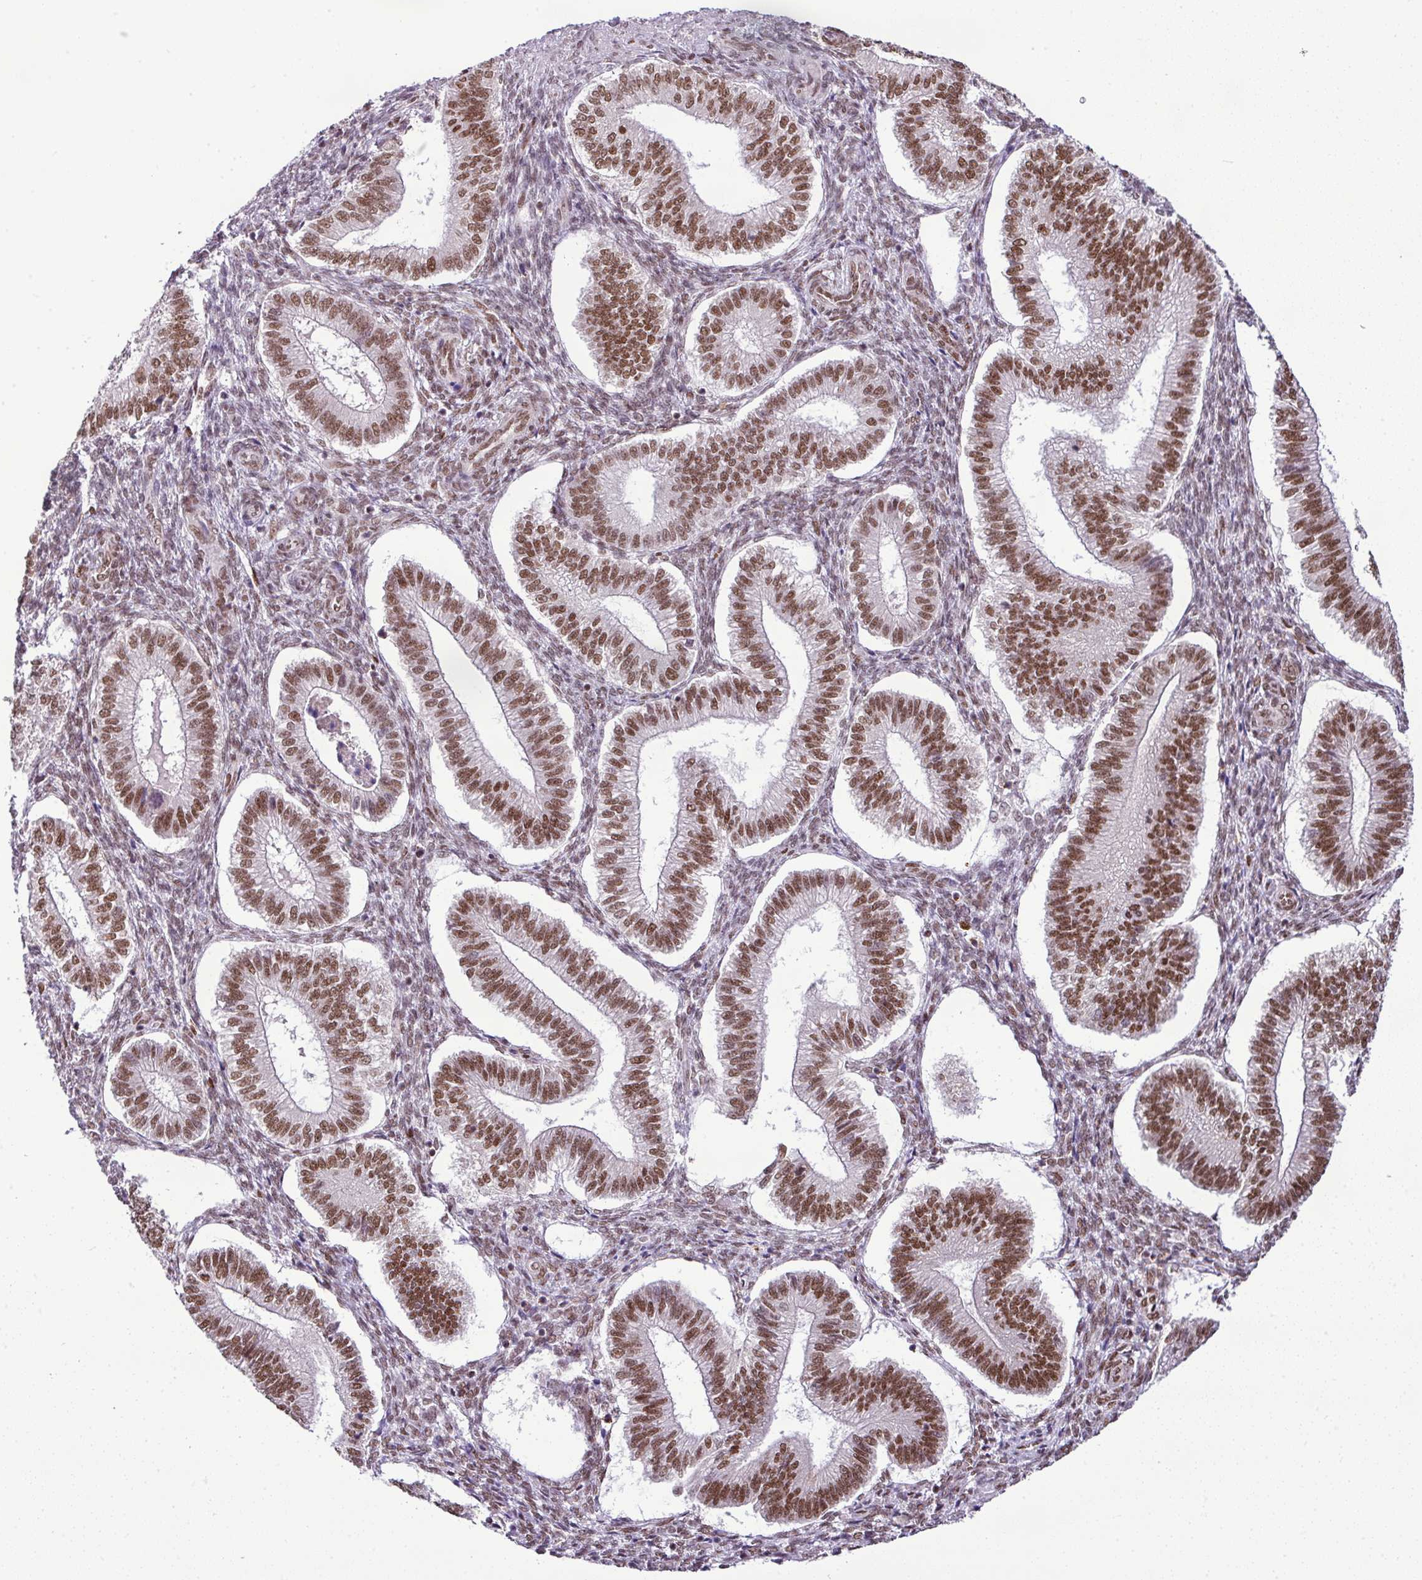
{"staining": {"intensity": "moderate", "quantity": "25%-75%", "location": "nuclear"}, "tissue": "endometrium", "cell_type": "Cells in endometrial stroma", "image_type": "normal", "snomed": [{"axis": "morphology", "description": "Normal tissue, NOS"}, {"axis": "topography", "description": "Endometrium"}], "caption": "Approximately 25%-75% of cells in endometrial stroma in normal endometrium show moderate nuclear protein staining as visualized by brown immunohistochemical staining.", "gene": "PGAP4", "patient": {"sex": "female", "age": 25}}